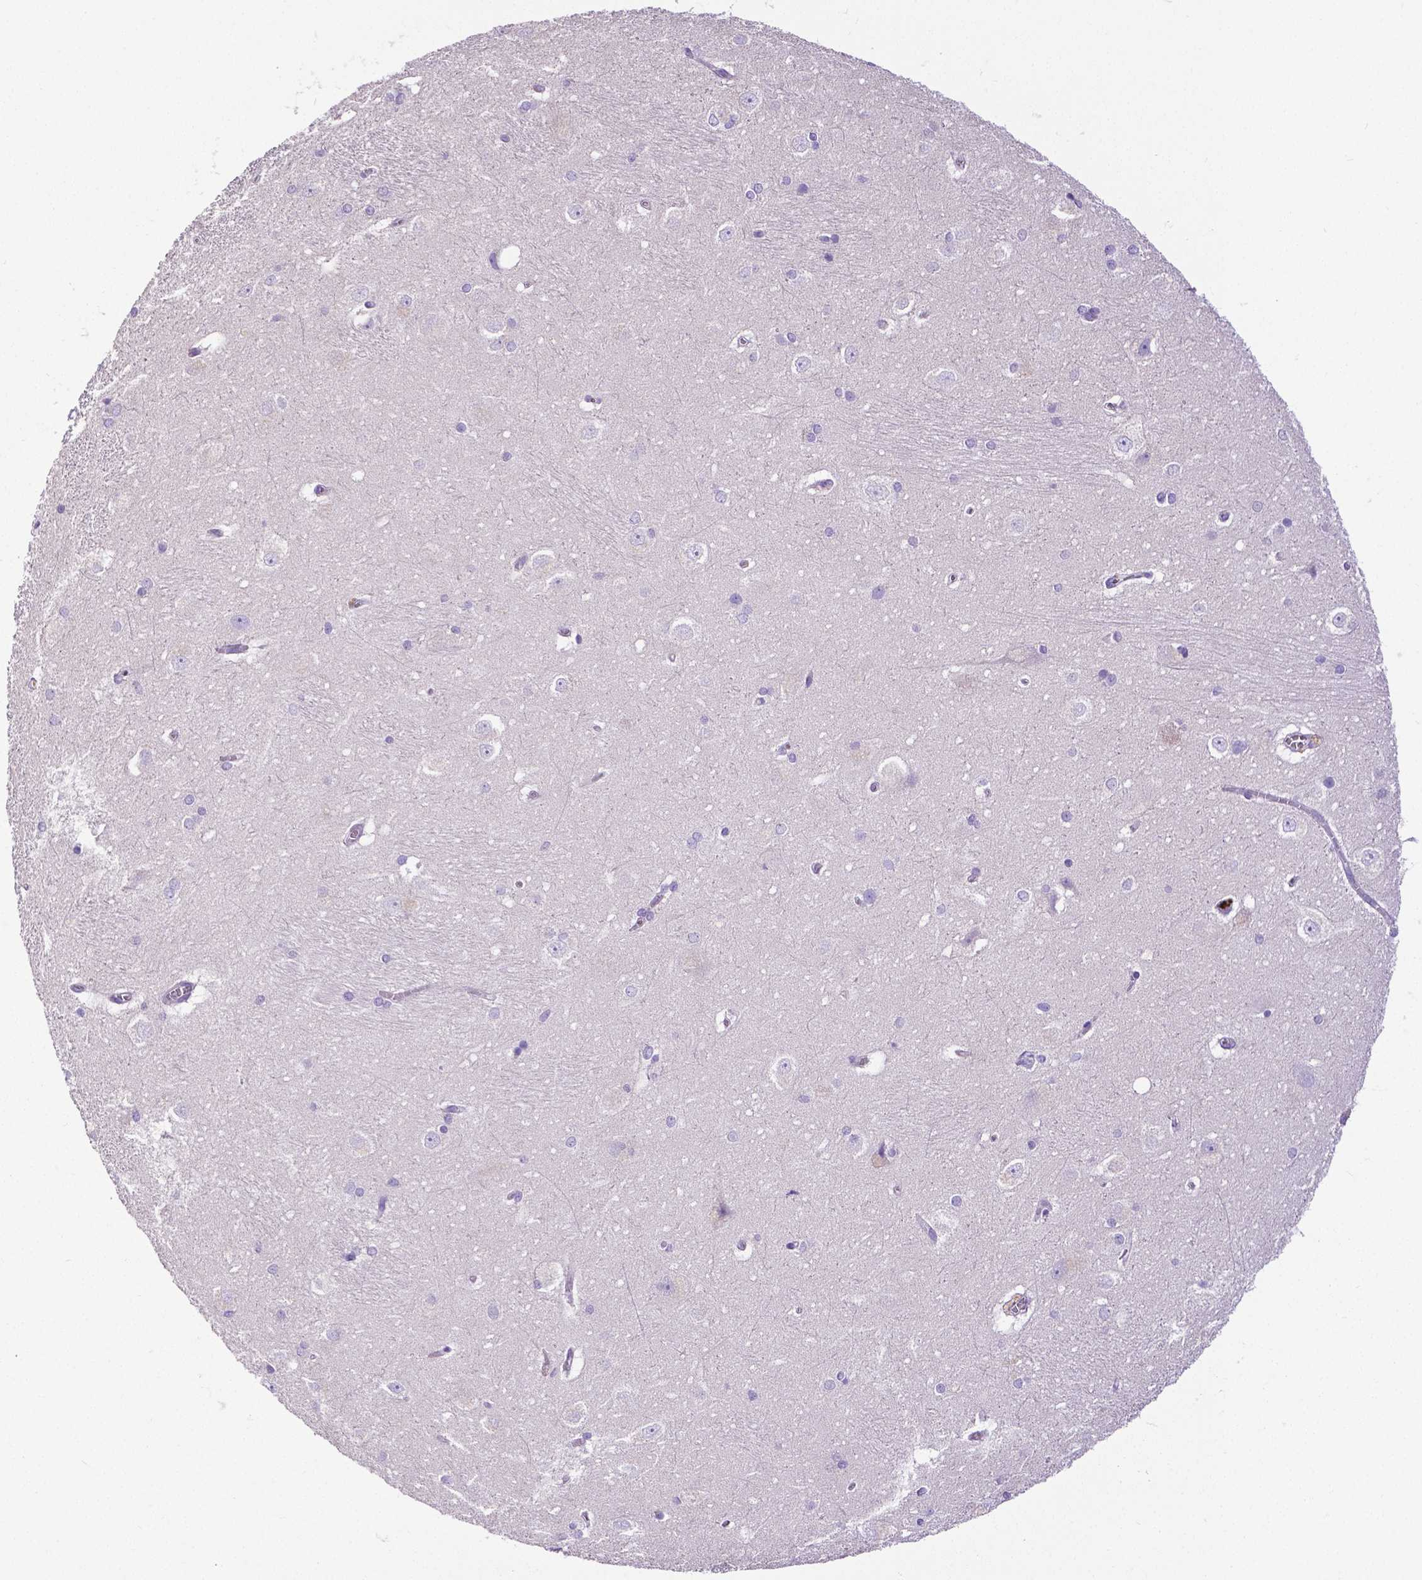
{"staining": {"intensity": "negative", "quantity": "none", "location": "none"}, "tissue": "hippocampus", "cell_type": "Glial cells", "image_type": "normal", "snomed": [{"axis": "morphology", "description": "Normal tissue, NOS"}, {"axis": "topography", "description": "Cerebral cortex"}, {"axis": "topography", "description": "Hippocampus"}], "caption": "Hippocampus stained for a protein using IHC shows no staining glial cells.", "gene": "MMP9", "patient": {"sex": "female", "age": 19}}